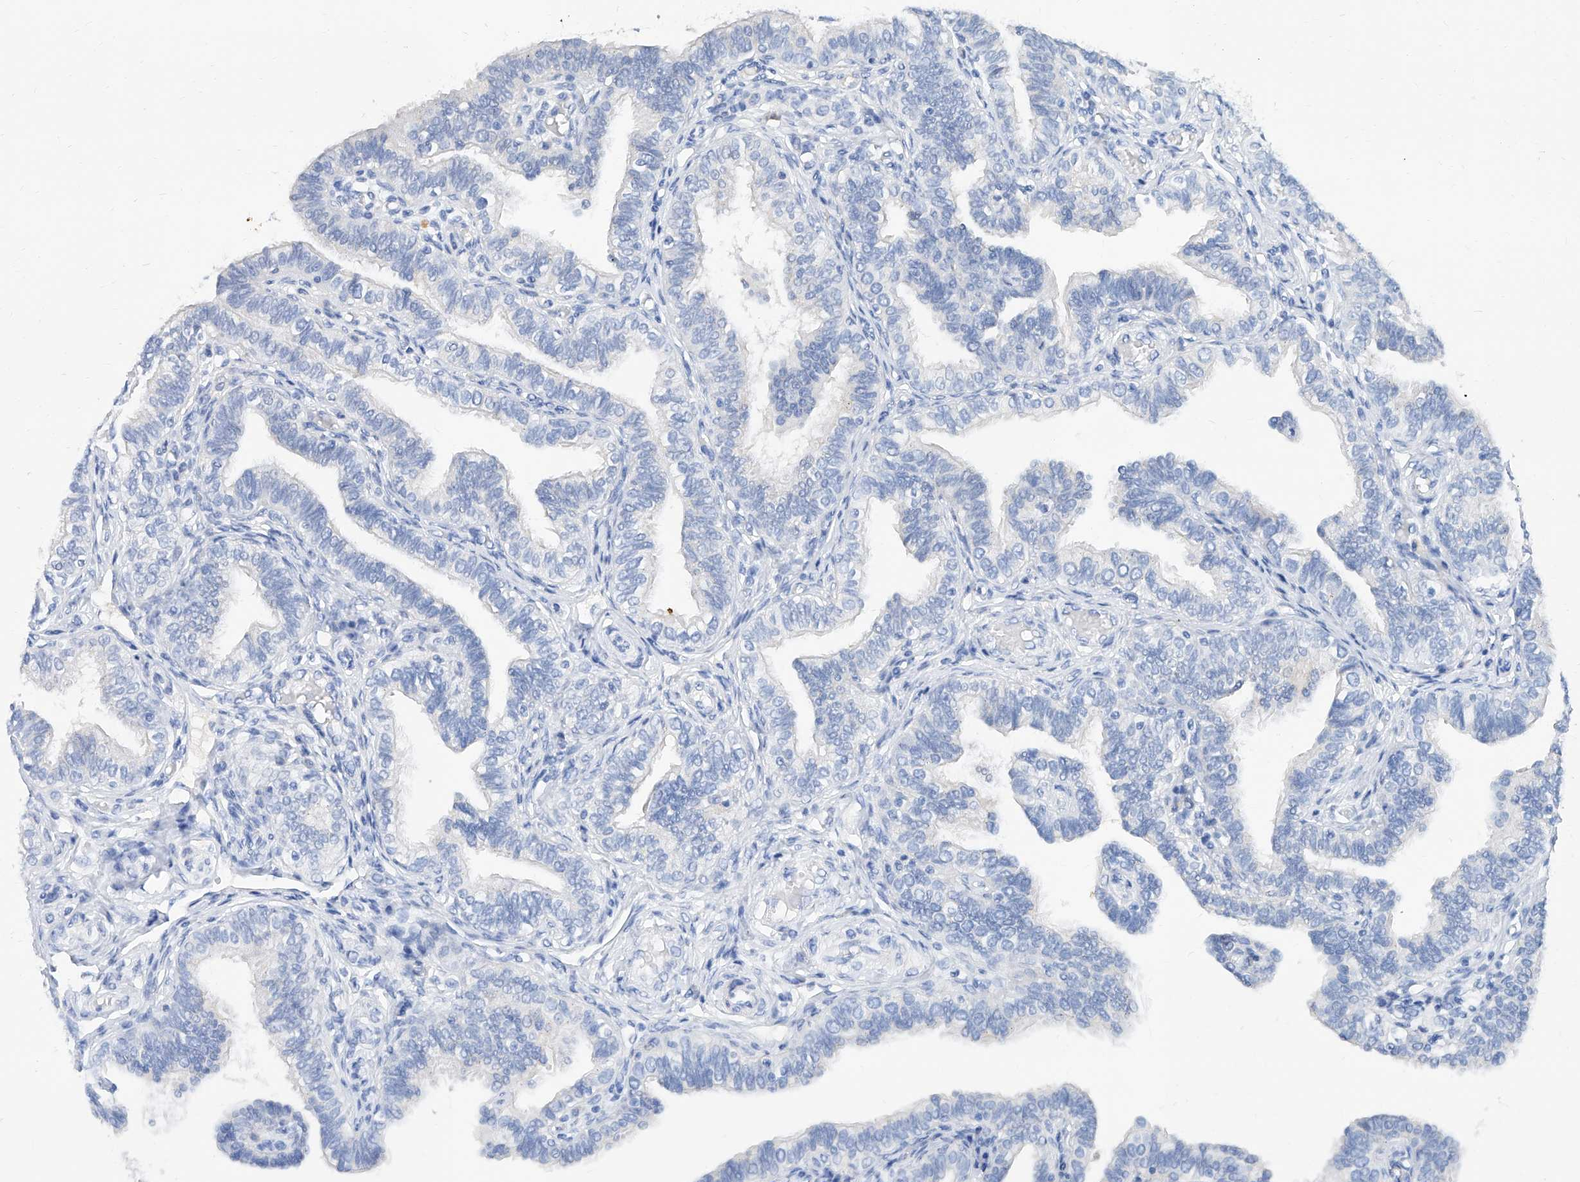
{"staining": {"intensity": "negative", "quantity": "none", "location": "none"}, "tissue": "fallopian tube", "cell_type": "Glandular cells", "image_type": "normal", "snomed": [{"axis": "morphology", "description": "Normal tissue, NOS"}, {"axis": "topography", "description": "Fallopian tube"}], "caption": "Glandular cells show no significant positivity in normal fallopian tube. (DAB (3,3'-diaminobenzidine) IHC with hematoxylin counter stain).", "gene": "SLC25A29", "patient": {"sex": "female", "age": 39}}